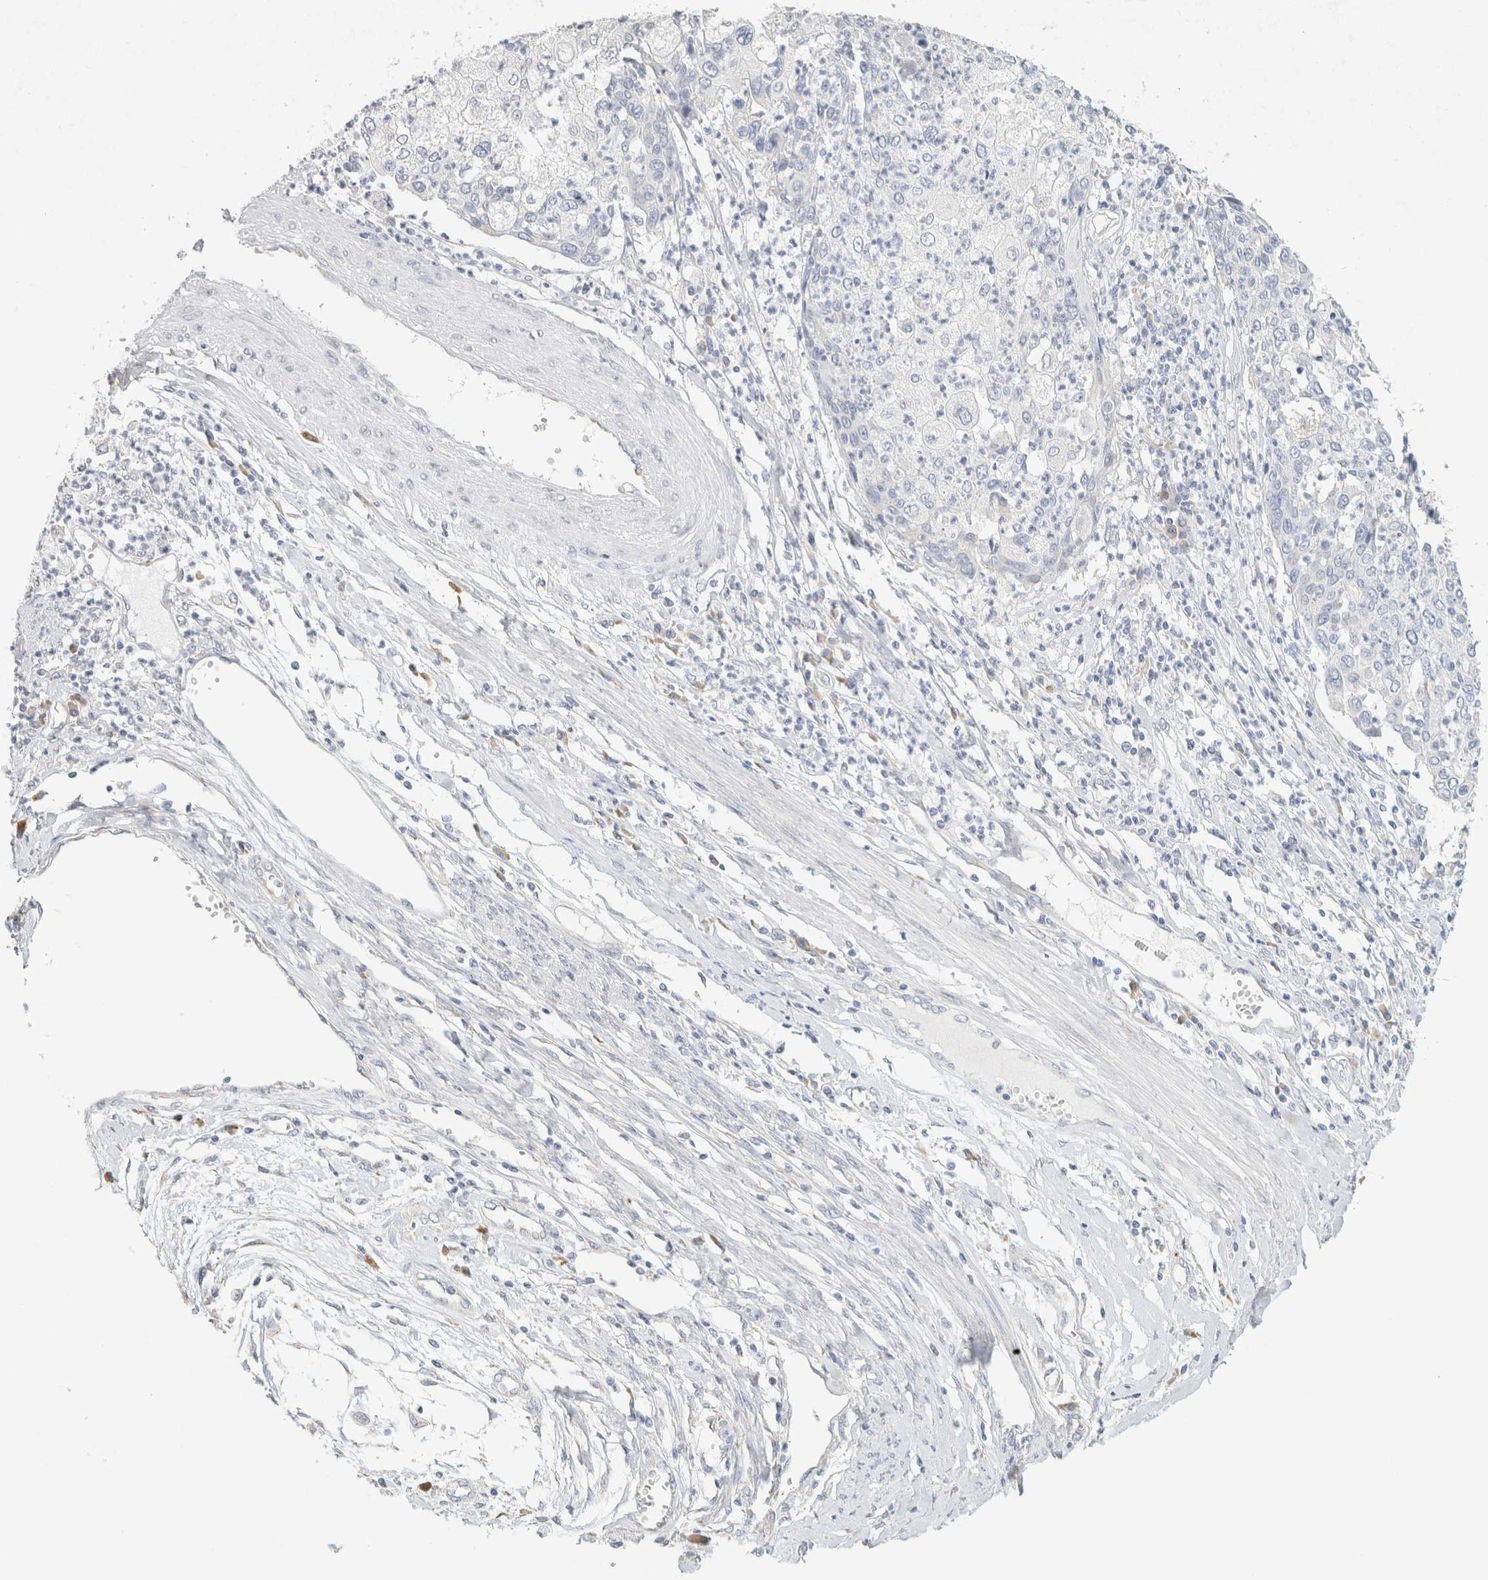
{"staining": {"intensity": "negative", "quantity": "none", "location": "none"}, "tissue": "cervical cancer", "cell_type": "Tumor cells", "image_type": "cancer", "snomed": [{"axis": "morphology", "description": "Squamous cell carcinoma, NOS"}, {"axis": "topography", "description": "Cervix"}], "caption": "Immunohistochemistry micrograph of neoplastic tissue: human cervical cancer (squamous cell carcinoma) stained with DAB (3,3'-diaminobenzidine) shows no significant protein staining in tumor cells.", "gene": "NEFM", "patient": {"sex": "female", "age": 40}}